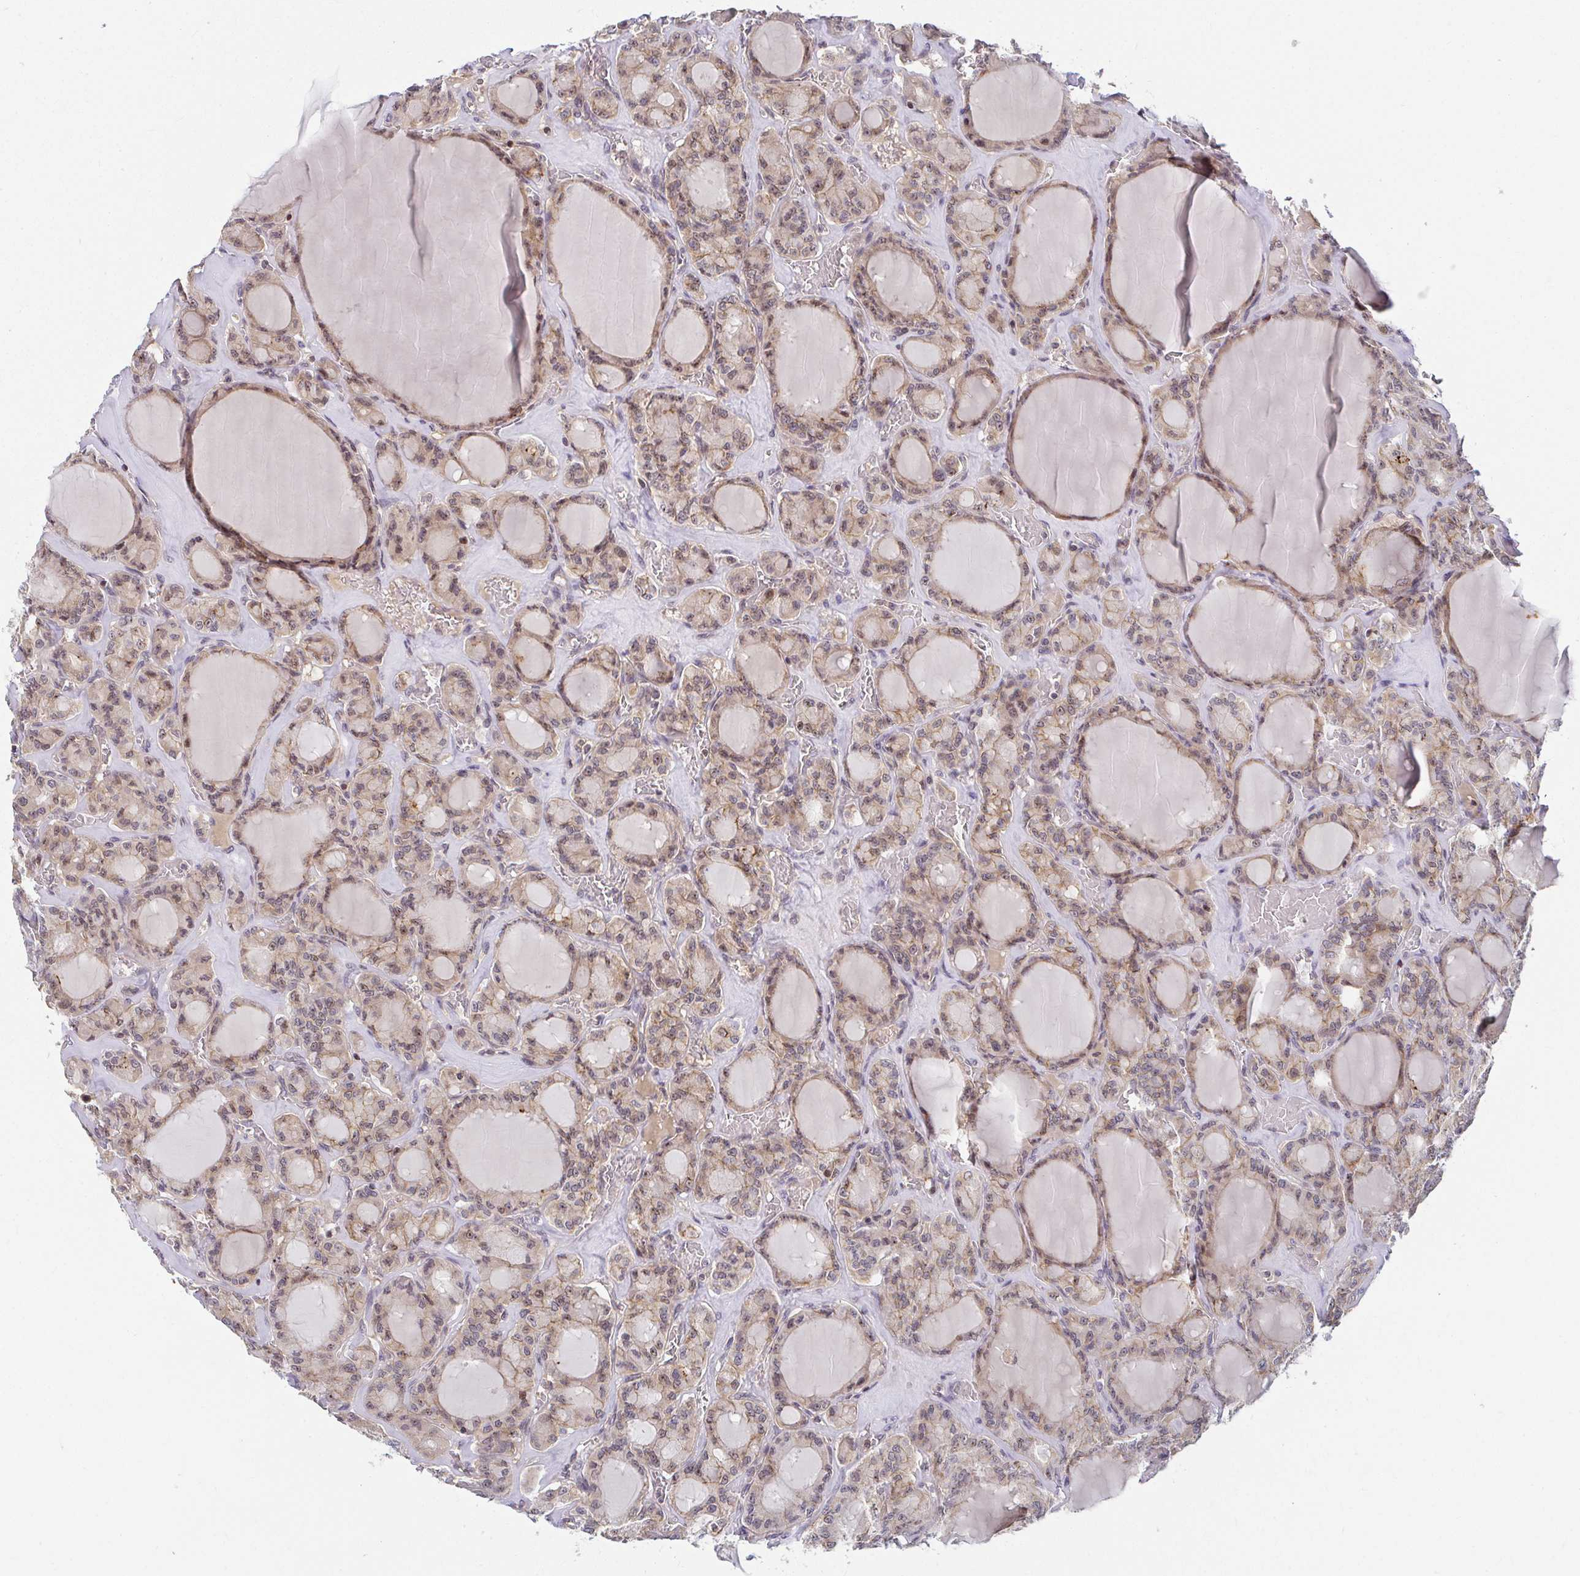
{"staining": {"intensity": "moderate", "quantity": ">75%", "location": "cytoplasmic/membranous,nuclear"}, "tissue": "thyroid cancer", "cell_type": "Tumor cells", "image_type": "cancer", "snomed": [{"axis": "morphology", "description": "Papillary adenocarcinoma, NOS"}, {"axis": "topography", "description": "Thyroid gland"}], "caption": "Tumor cells reveal medium levels of moderate cytoplasmic/membranous and nuclear expression in about >75% of cells in papillary adenocarcinoma (thyroid). (DAB (3,3'-diaminobenzidine) IHC with brightfield microscopy, high magnification).", "gene": "ANK3", "patient": {"sex": "male", "age": 87}}